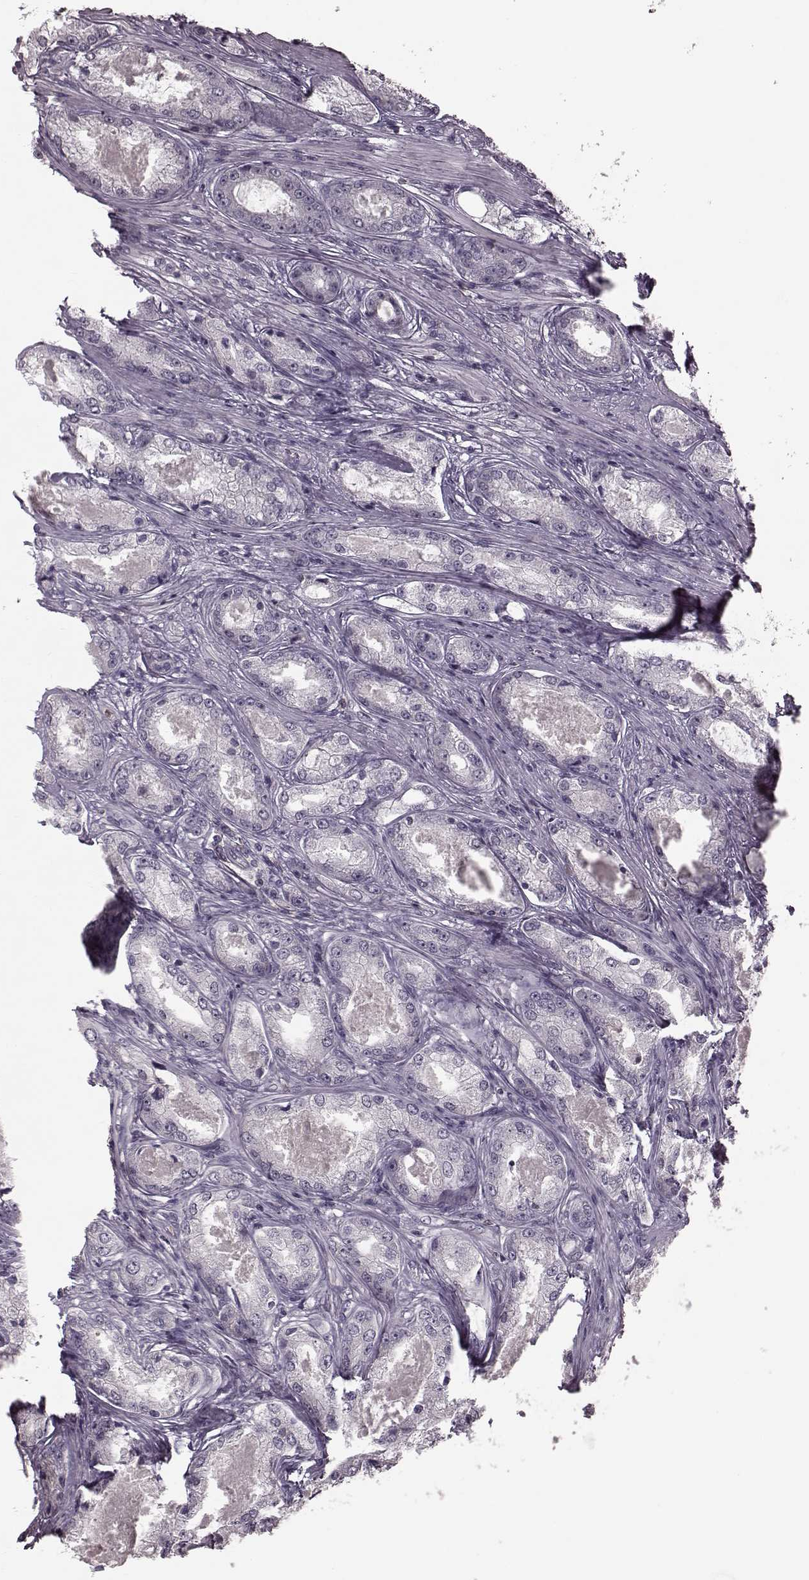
{"staining": {"intensity": "negative", "quantity": "none", "location": "none"}, "tissue": "prostate cancer", "cell_type": "Tumor cells", "image_type": "cancer", "snomed": [{"axis": "morphology", "description": "Adenocarcinoma, Low grade"}, {"axis": "topography", "description": "Prostate"}], "caption": "Tumor cells are negative for brown protein staining in prostate low-grade adenocarcinoma.", "gene": "CD28", "patient": {"sex": "male", "age": 68}}